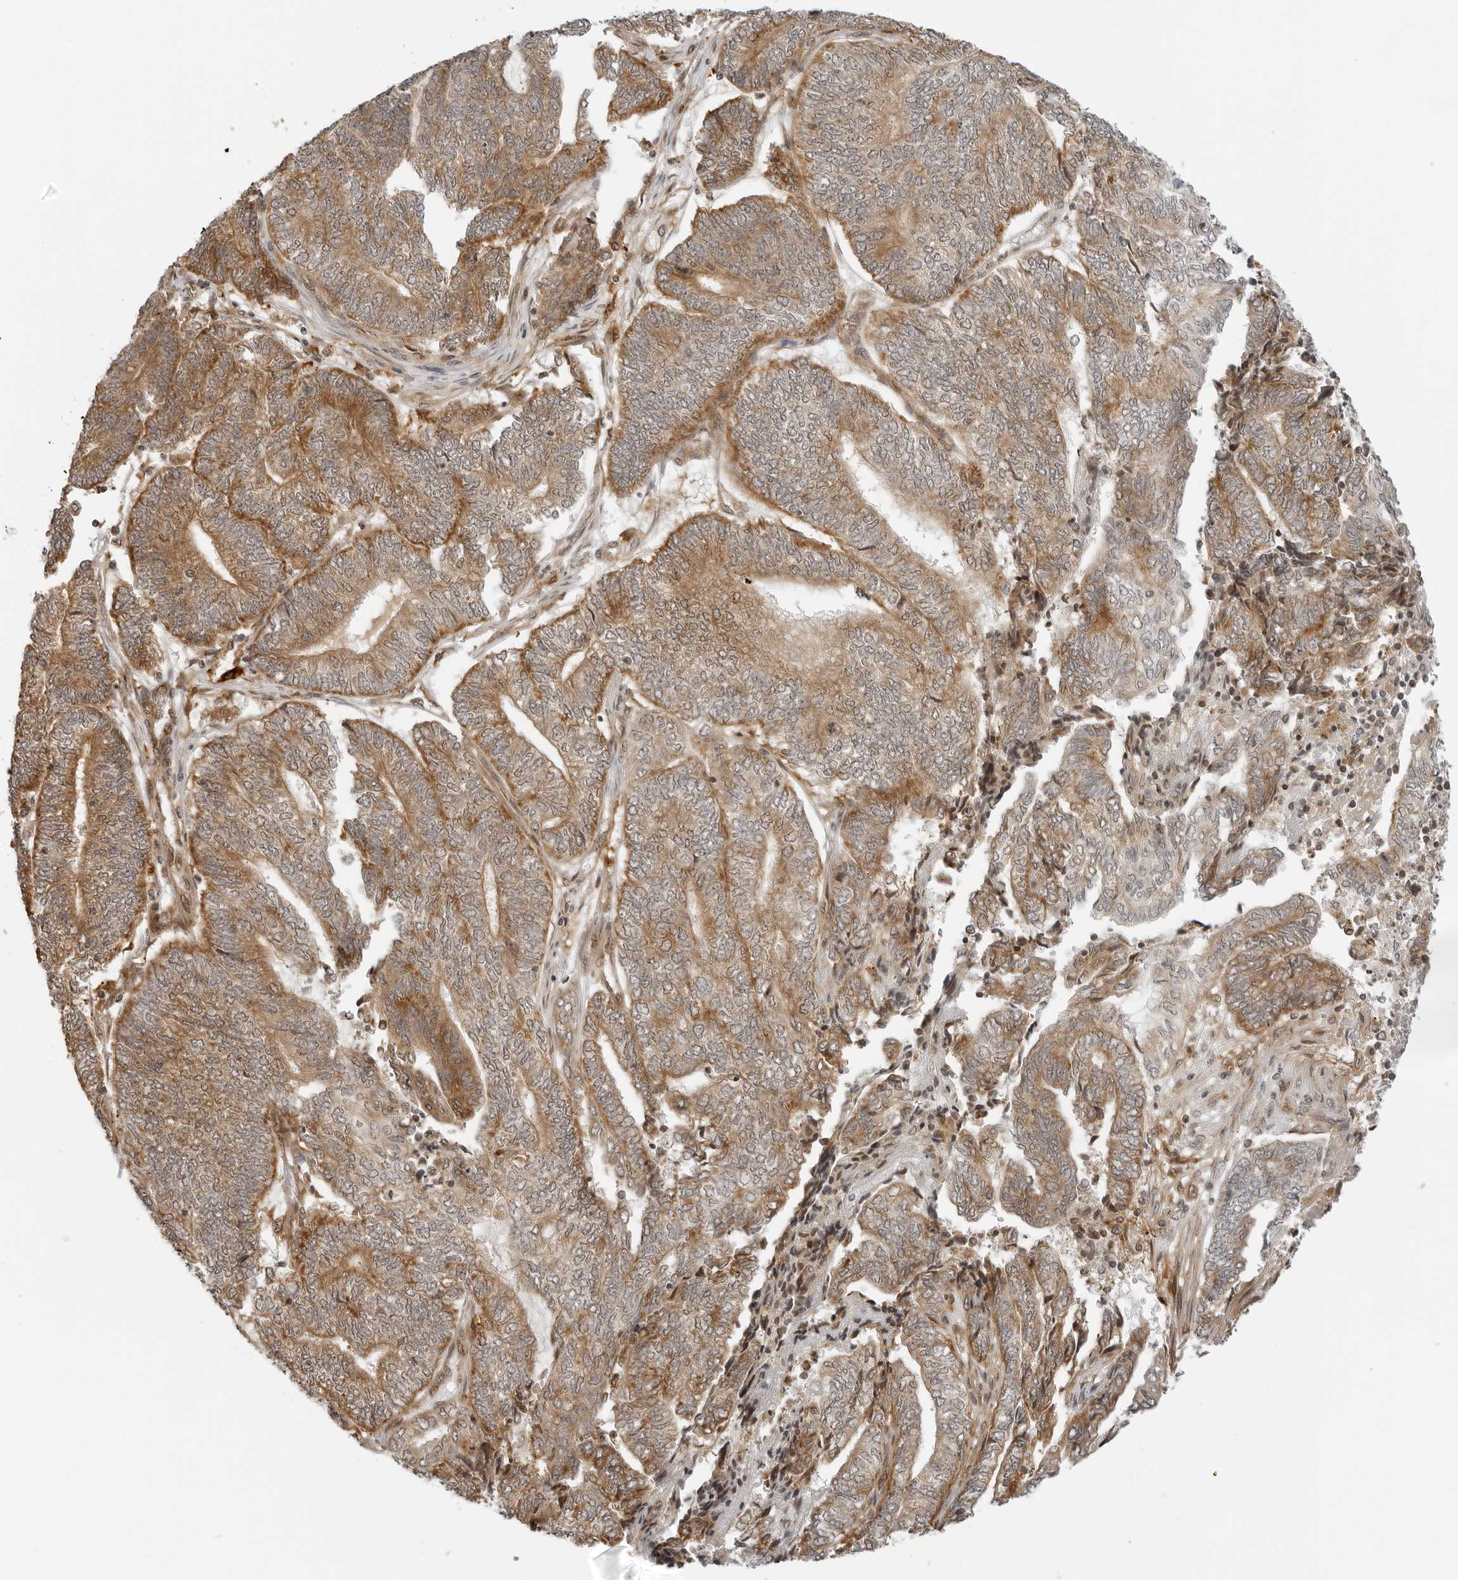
{"staining": {"intensity": "moderate", "quantity": ">75%", "location": "cytoplasmic/membranous"}, "tissue": "endometrial cancer", "cell_type": "Tumor cells", "image_type": "cancer", "snomed": [{"axis": "morphology", "description": "Adenocarcinoma, NOS"}, {"axis": "topography", "description": "Uterus"}, {"axis": "topography", "description": "Endometrium"}], "caption": "This is an image of immunohistochemistry (IHC) staining of endometrial adenocarcinoma, which shows moderate staining in the cytoplasmic/membranous of tumor cells.", "gene": "RC3H1", "patient": {"sex": "female", "age": 70}}